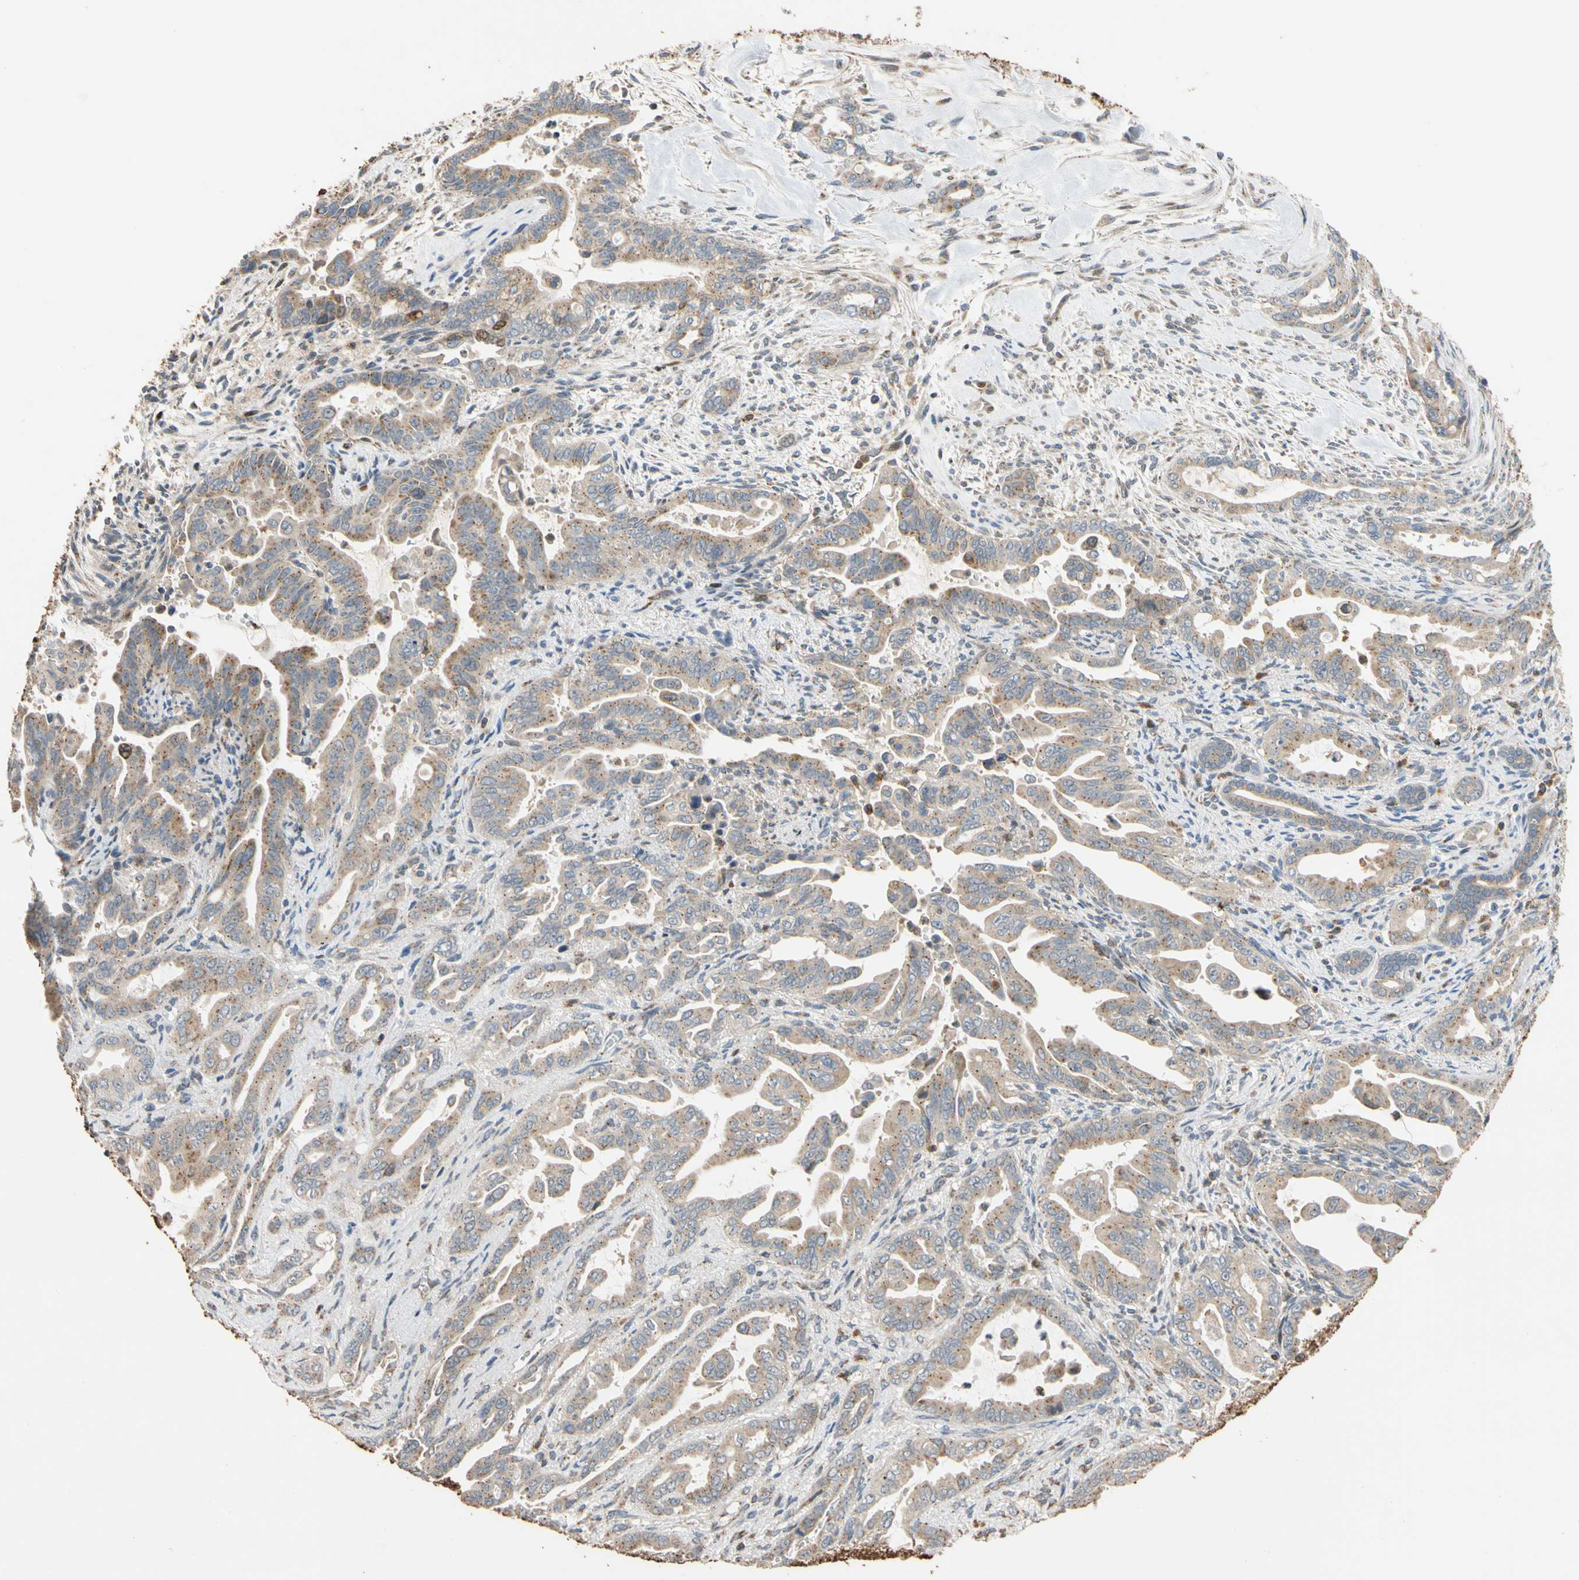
{"staining": {"intensity": "weak", "quantity": "25%-75%", "location": "cytoplasmic/membranous"}, "tissue": "pancreatic cancer", "cell_type": "Tumor cells", "image_type": "cancer", "snomed": [{"axis": "morphology", "description": "Adenocarcinoma, NOS"}, {"axis": "topography", "description": "Pancreas"}], "caption": "Tumor cells show low levels of weak cytoplasmic/membranous positivity in about 25%-75% of cells in human adenocarcinoma (pancreatic). The protein of interest is stained brown, and the nuclei are stained in blue (DAB (3,3'-diaminobenzidine) IHC with brightfield microscopy, high magnification).", "gene": "IP6K2", "patient": {"sex": "male", "age": 70}}